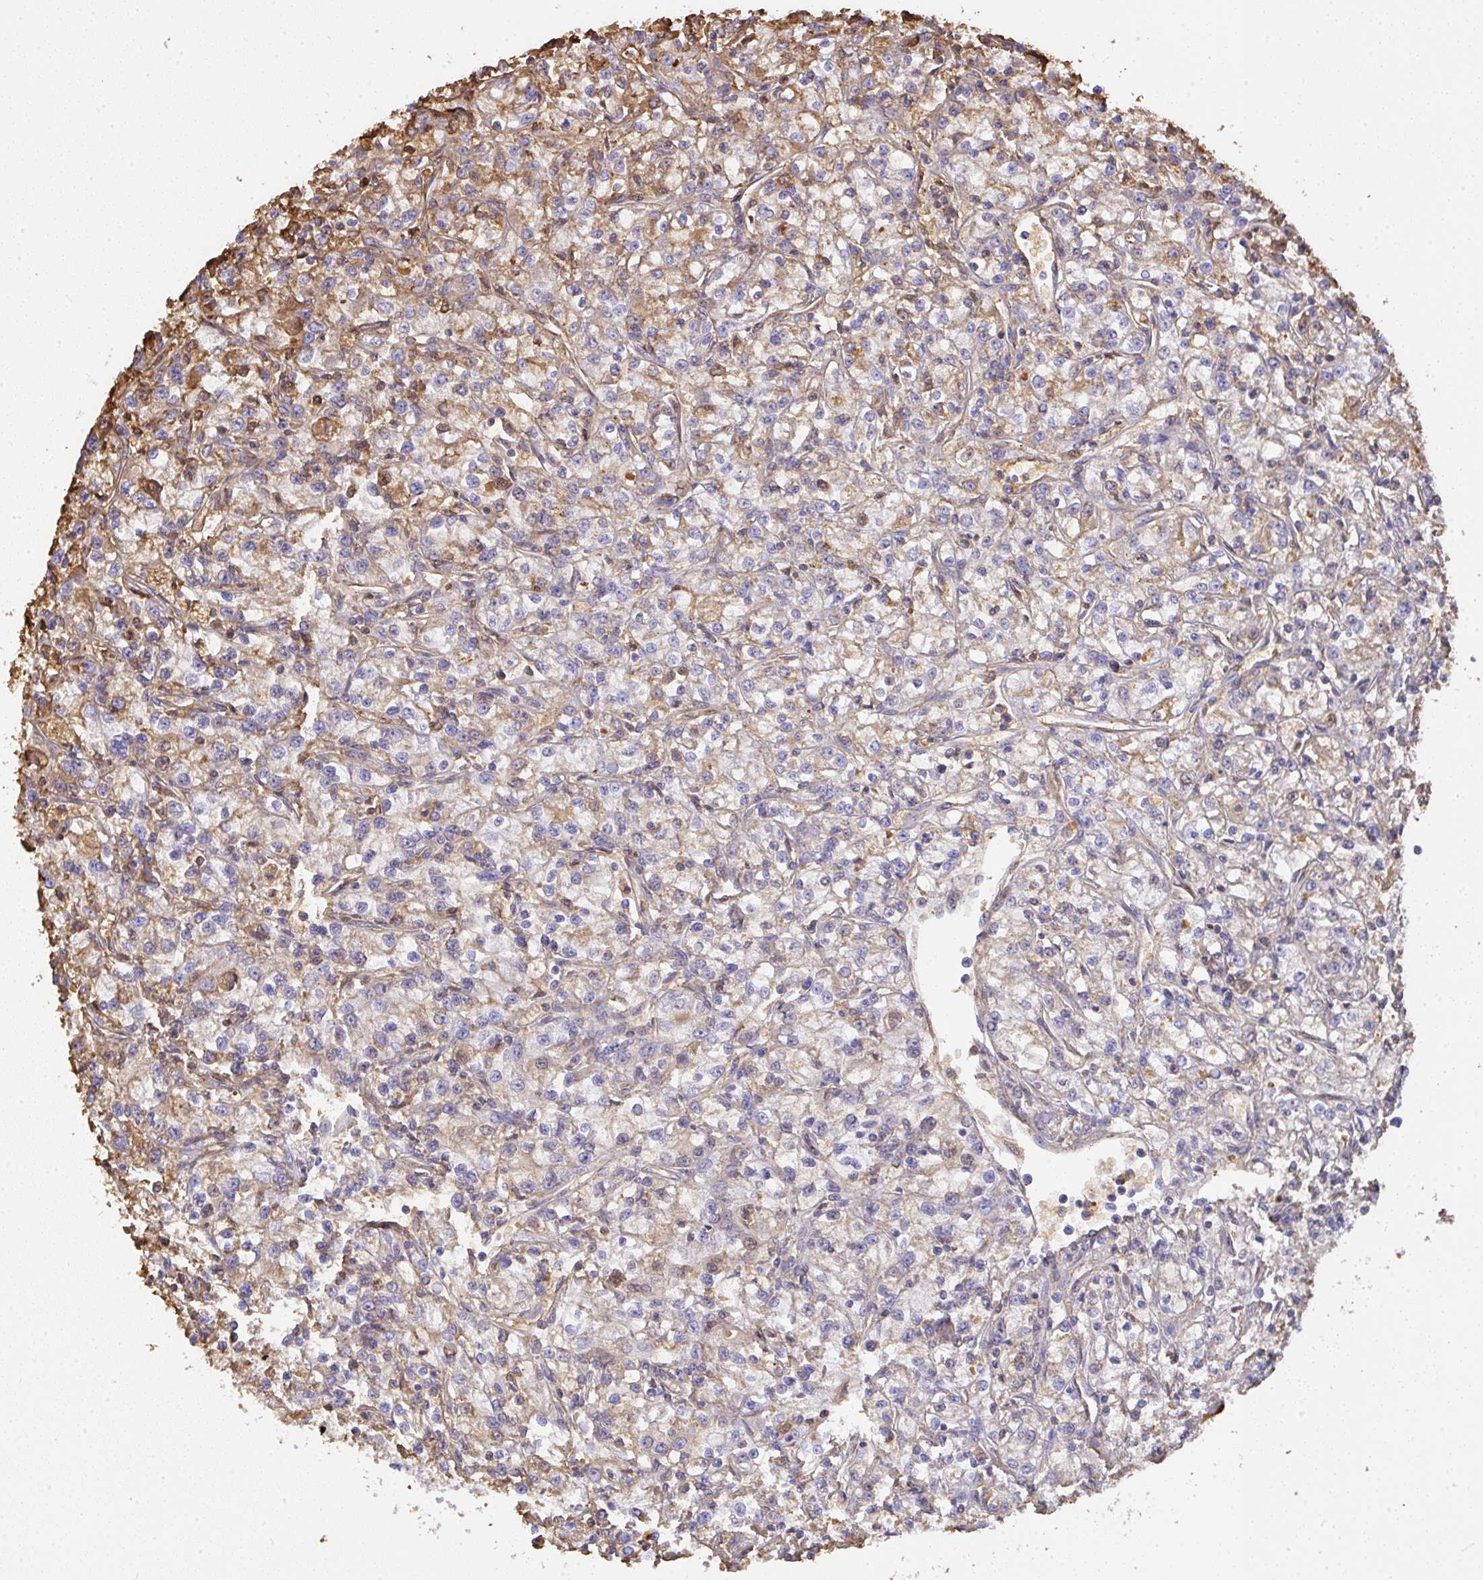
{"staining": {"intensity": "moderate", "quantity": "25%-75%", "location": "cytoplasmic/membranous"}, "tissue": "renal cancer", "cell_type": "Tumor cells", "image_type": "cancer", "snomed": [{"axis": "morphology", "description": "Adenocarcinoma, NOS"}, {"axis": "topography", "description": "Kidney"}], "caption": "Renal adenocarcinoma was stained to show a protein in brown. There is medium levels of moderate cytoplasmic/membranous positivity in approximately 25%-75% of tumor cells. The protein is shown in brown color, while the nuclei are stained blue.", "gene": "SMYD5", "patient": {"sex": "female", "age": 59}}